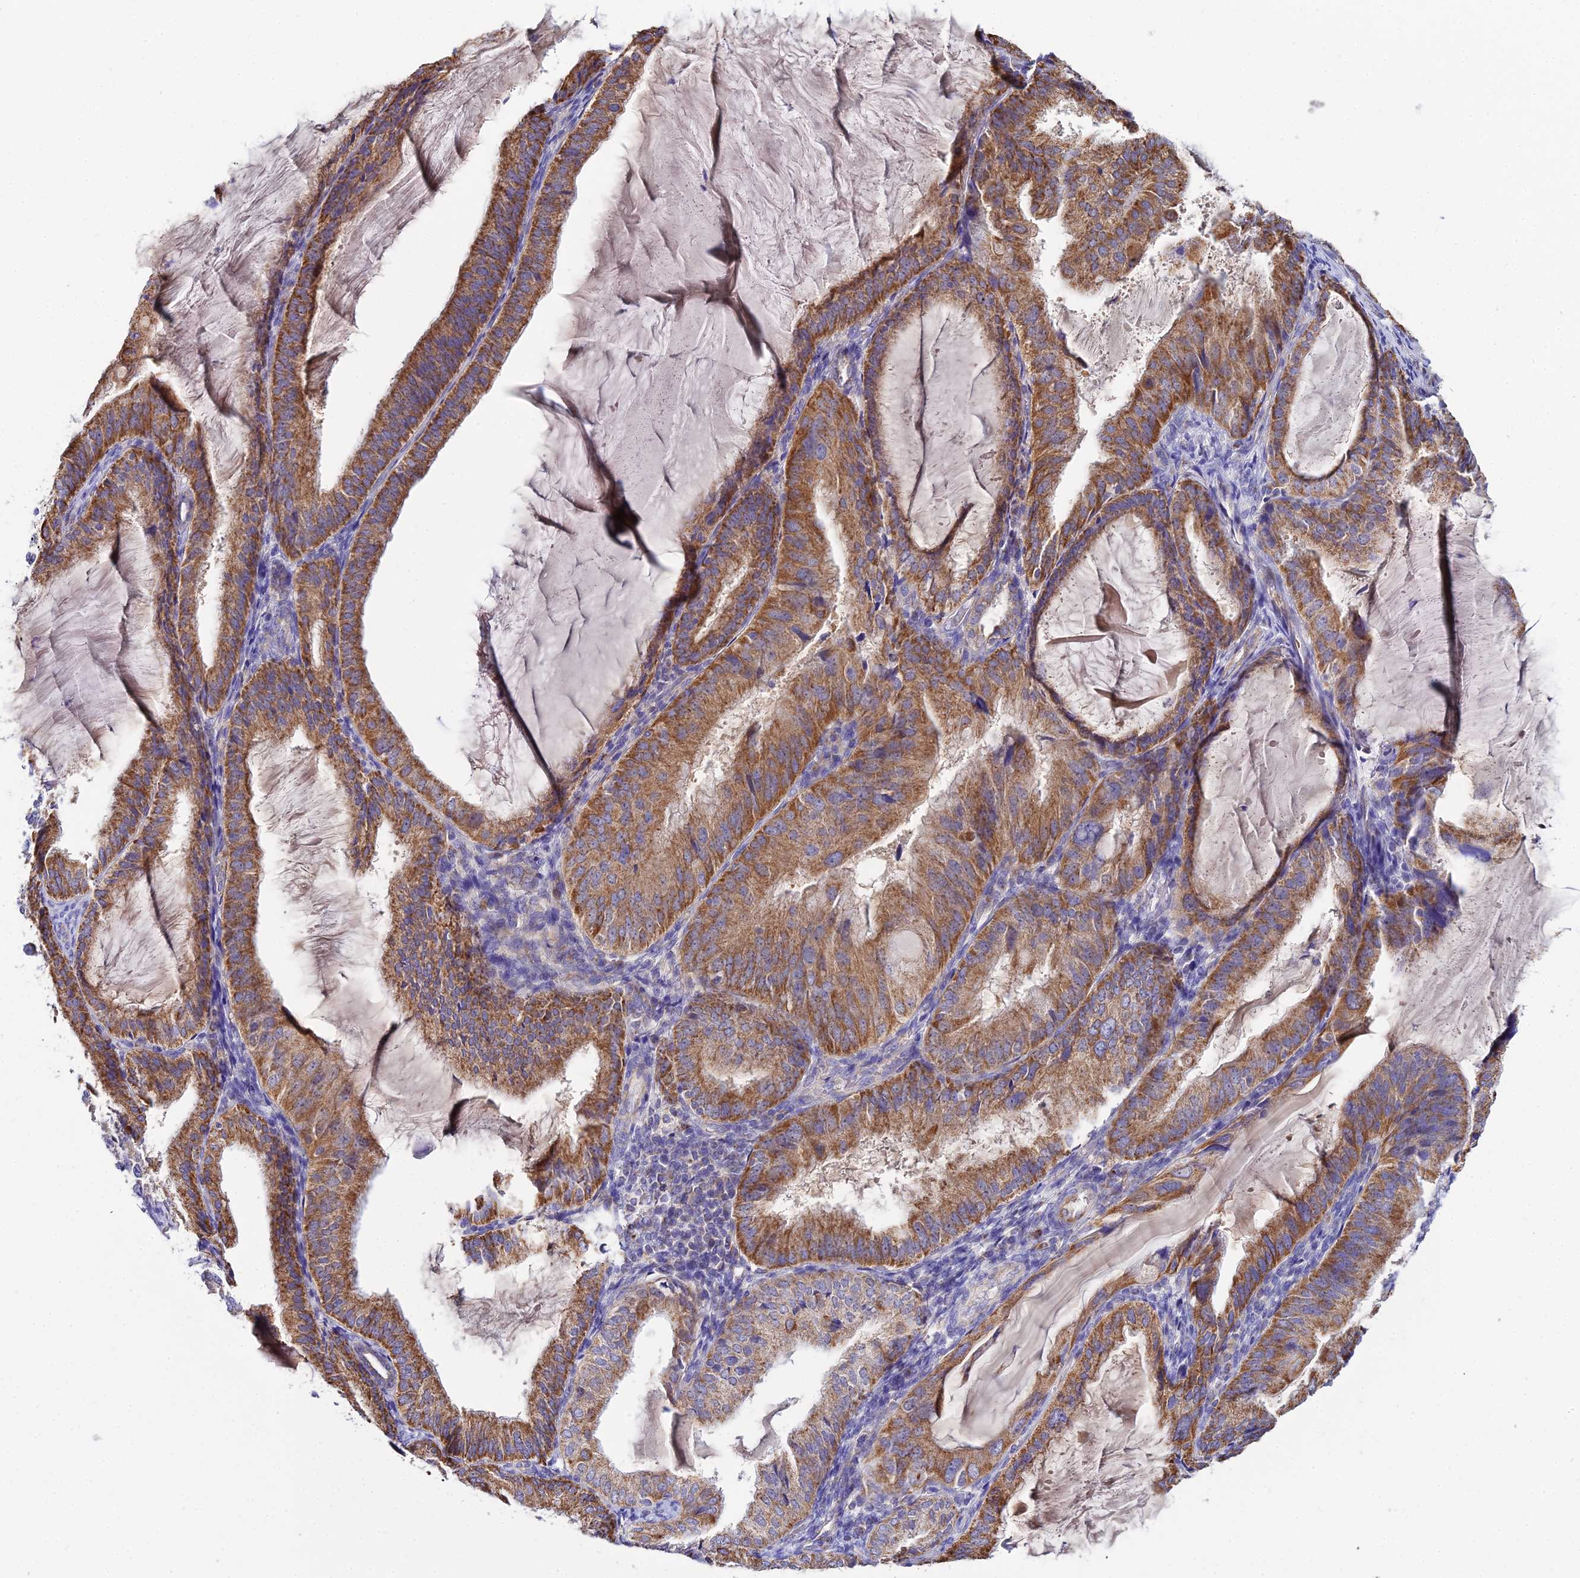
{"staining": {"intensity": "moderate", "quantity": ">75%", "location": "cytoplasmic/membranous"}, "tissue": "endometrial cancer", "cell_type": "Tumor cells", "image_type": "cancer", "snomed": [{"axis": "morphology", "description": "Adenocarcinoma, NOS"}, {"axis": "topography", "description": "Endometrium"}], "caption": "DAB immunohistochemical staining of human endometrial cancer (adenocarcinoma) demonstrates moderate cytoplasmic/membranous protein positivity in approximately >75% of tumor cells. (Brightfield microscopy of DAB IHC at high magnification).", "gene": "TYW5", "patient": {"sex": "female", "age": 81}}